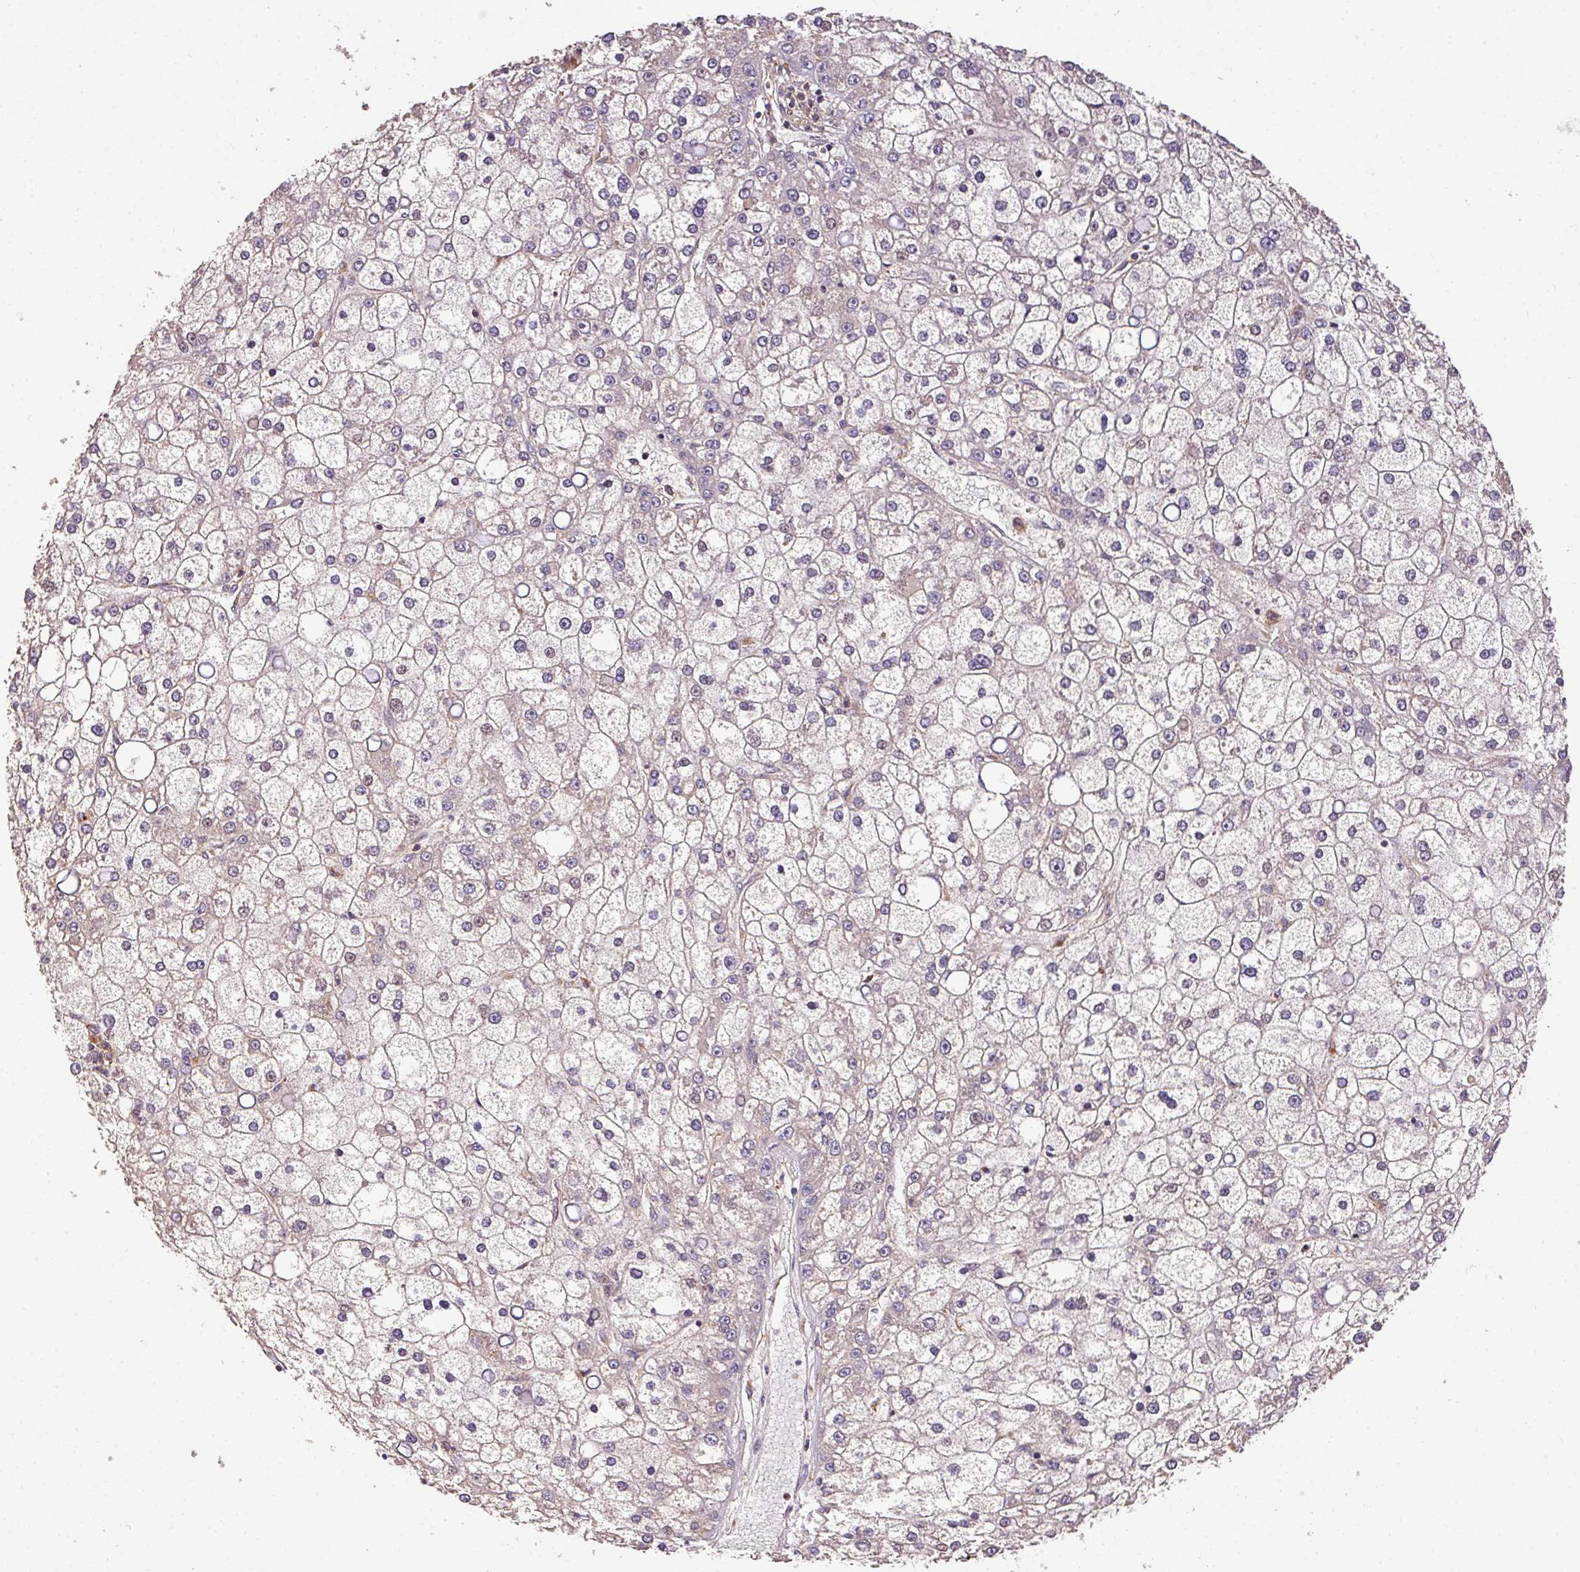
{"staining": {"intensity": "negative", "quantity": "none", "location": "none"}, "tissue": "liver cancer", "cell_type": "Tumor cells", "image_type": "cancer", "snomed": [{"axis": "morphology", "description": "Carcinoma, Hepatocellular, NOS"}, {"axis": "topography", "description": "Liver"}], "caption": "Tumor cells are negative for protein expression in human hepatocellular carcinoma (liver). (Brightfield microscopy of DAB immunohistochemistry (IHC) at high magnification).", "gene": "CASS4", "patient": {"sex": "male", "age": 67}}